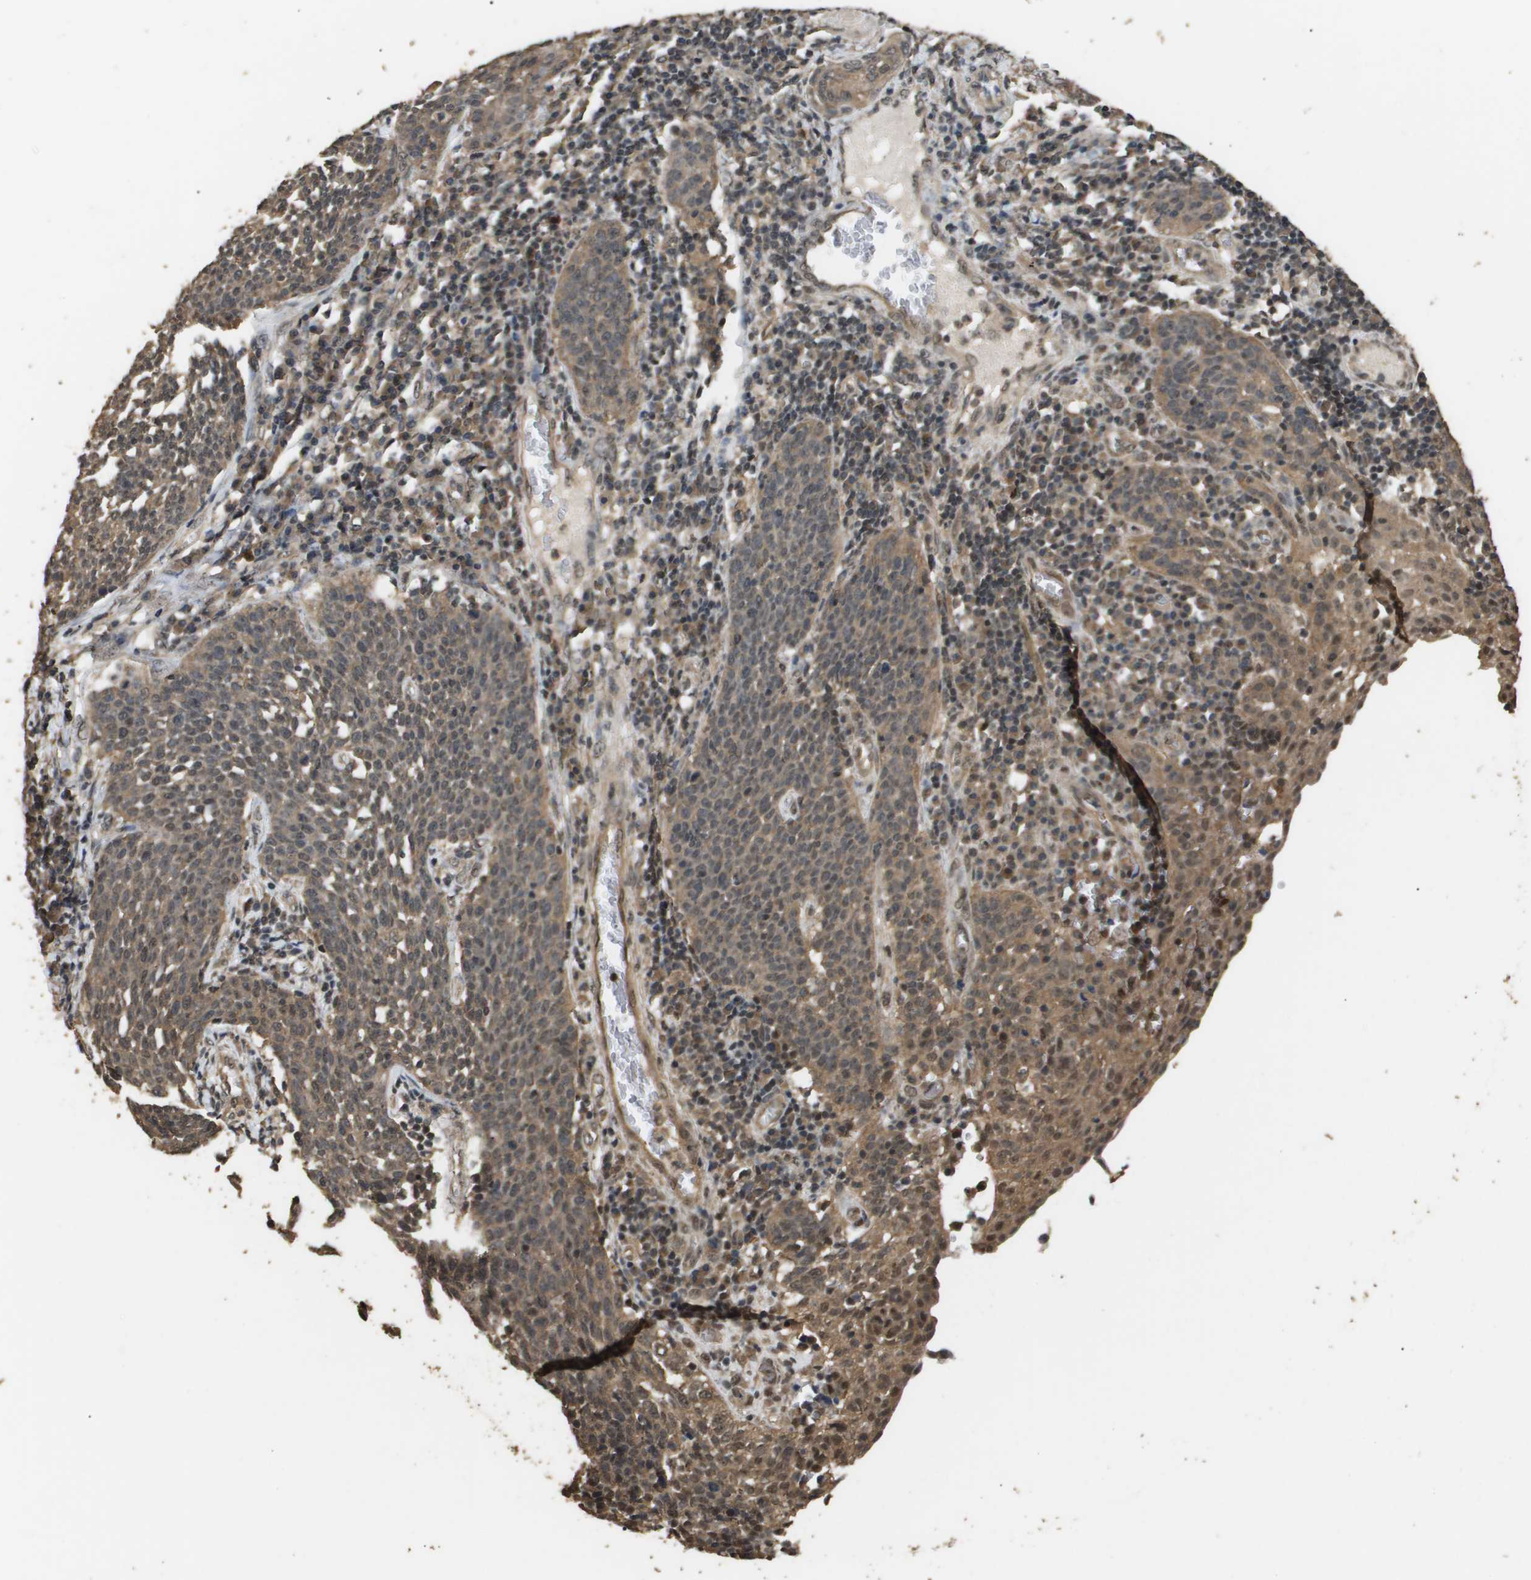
{"staining": {"intensity": "moderate", "quantity": ">75%", "location": "cytoplasmic/membranous,nuclear"}, "tissue": "cervical cancer", "cell_type": "Tumor cells", "image_type": "cancer", "snomed": [{"axis": "morphology", "description": "Squamous cell carcinoma, NOS"}, {"axis": "topography", "description": "Cervix"}], "caption": "High-magnification brightfield microscopy of squamous cell carcinoma (cervical) stained with DAB (3,3'-diaminobenzidine) (brown) and counterstained with hematoxylin (blue). tumor cells exhibit moderate cytoplasmic/membranous and nuclear positivity is present in about>75% of cells.", "gene": "ING1", "patient": {"sex": "female", "age": 34}}